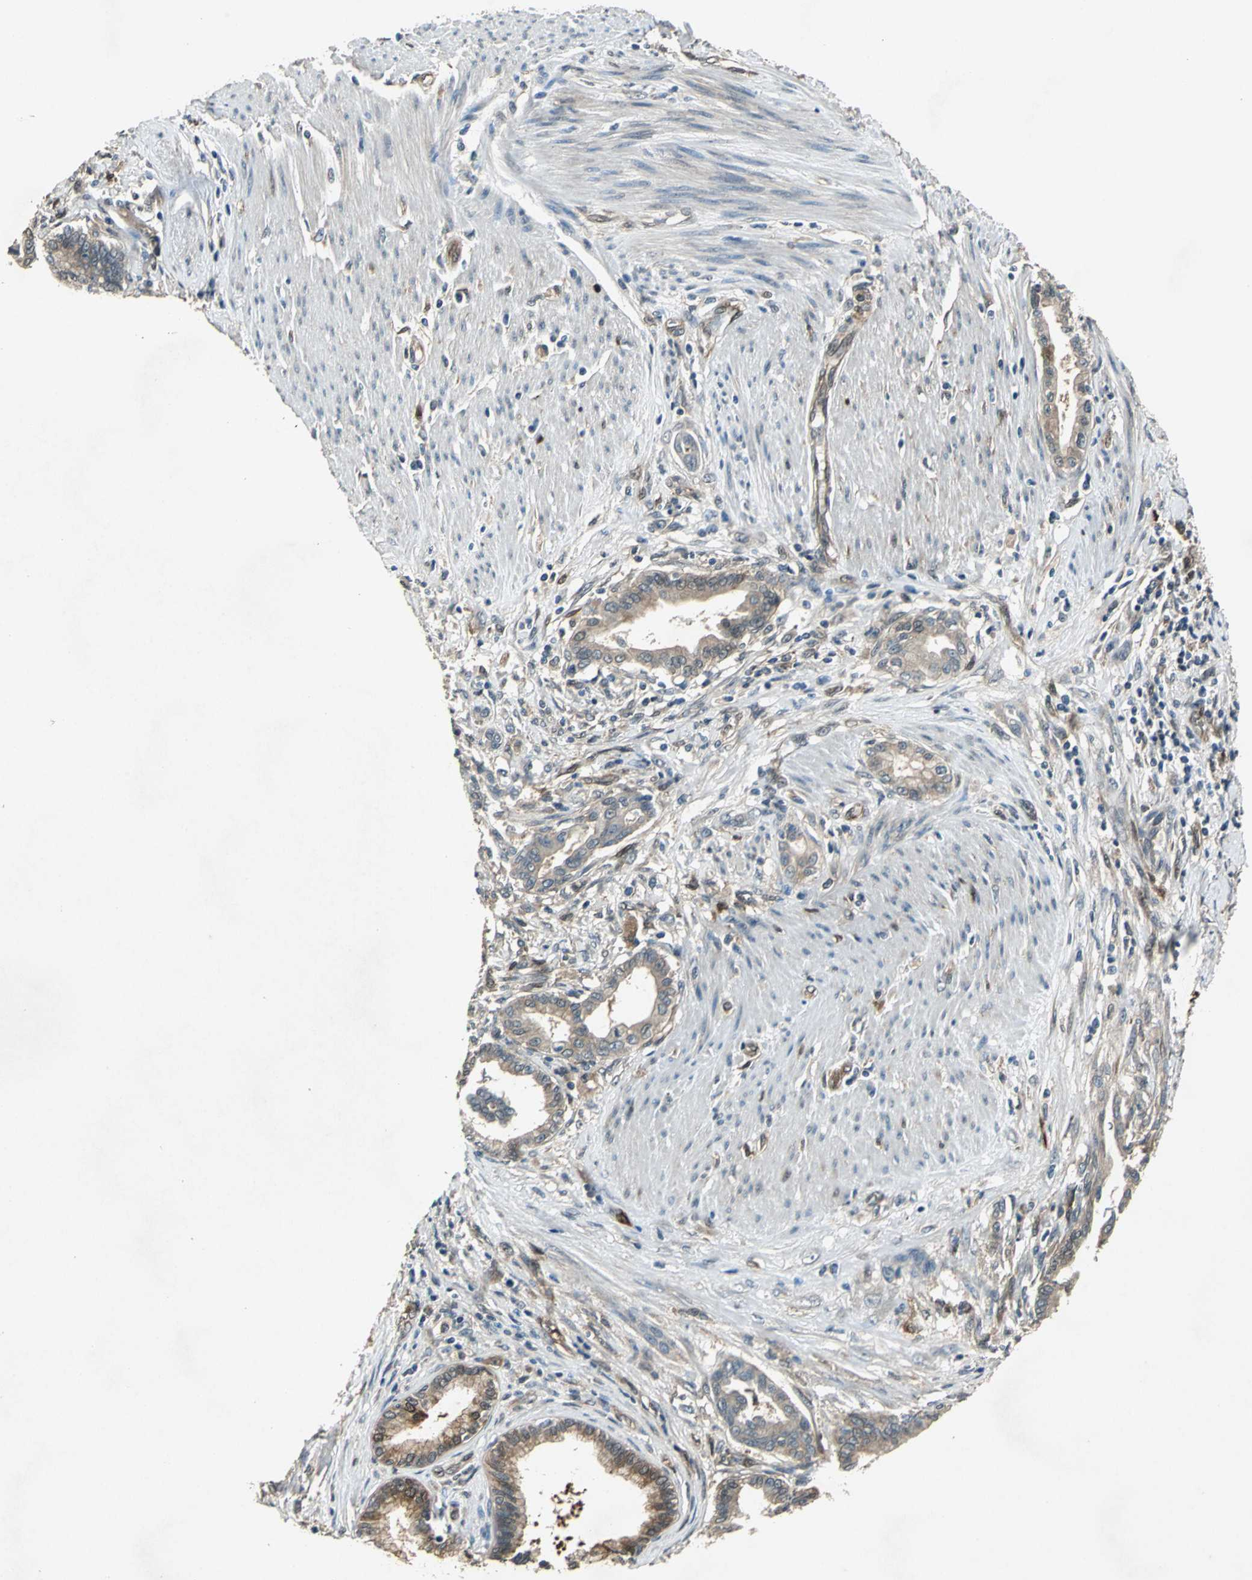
{"staining": {"intensity": "moderate", "quantity": ">75%", "location": "cytoplasmic/membranous"}, "tissue": "pancreatic cancer", "cell_type": "Tumor cells", "image_type": "cancer", "snomed": [{"axis": "morphology", "description": "Adenocarcinoma, NOS"}, {"axis": "topography", "description": "Pancreas"}], "caption": "Immunohistochemical staining of pancreatic cancer displays medium levels of moderate cytoplasmic/membranous positivity in approximately >75% of tumor cells.", "gene": "RRM2B", "patient": {"sex": "female", "age": 64}}